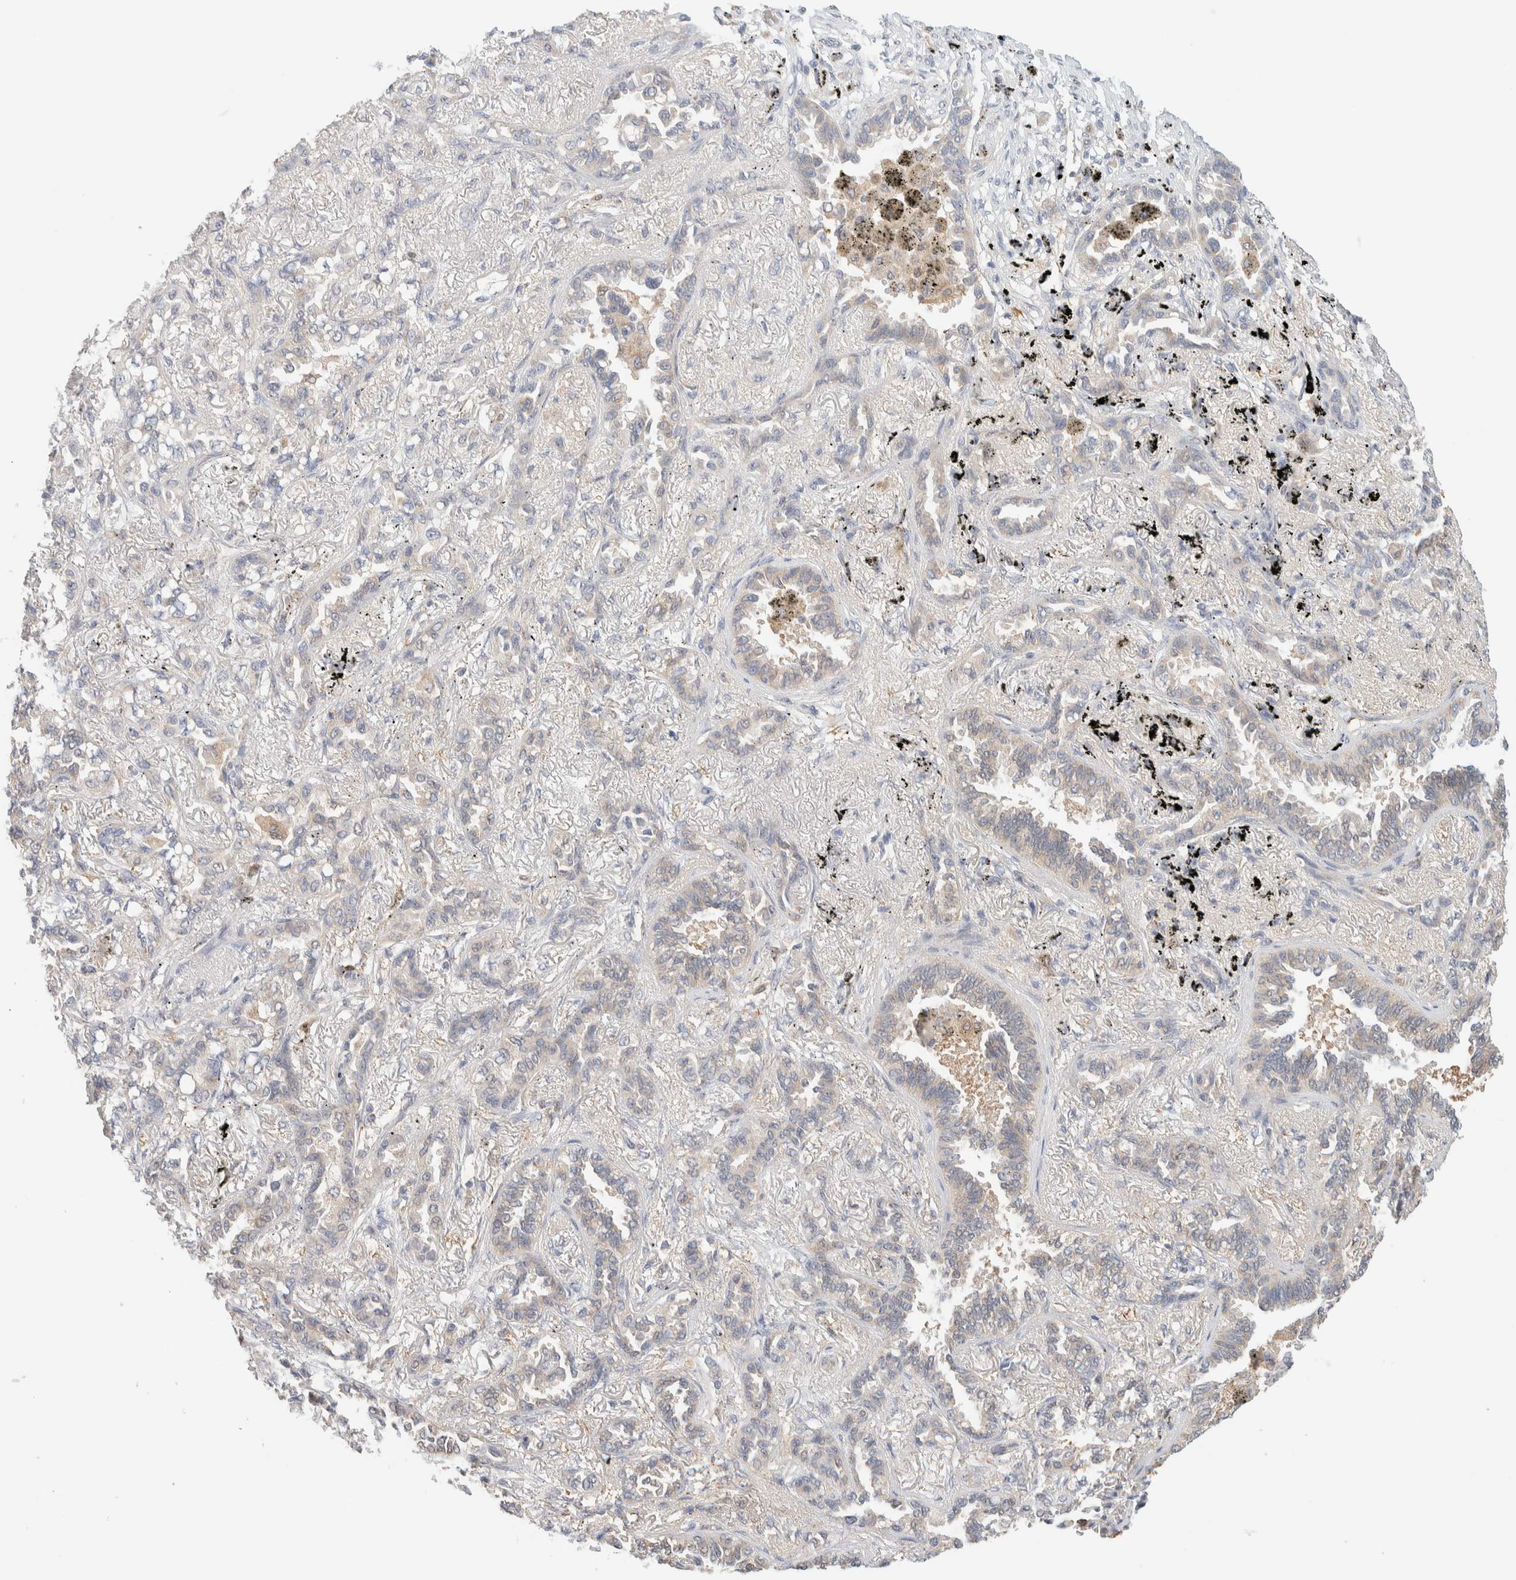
{"staining": {"intensity": "weak", "quantity": "25%-75%", "location": "cytoplasmic/membranous"}, "tissue": "lung cancer", "cell_type": "Tumor cells", "image_type": "cancer", "snomed": [{"axis": "morphology", "description": "Adenocarcinoma, NOS"}, {"axis": "topography", "description": "Lung"}], "caption": "Immunohistochemical staining of human lung adenocarcinoma shows weak cytoplasmic/membranous protein expression in approximately 25%-75% of tumor cells.", "gene": "HDHD3", "patient": {"sex": "male", "age": 59}}